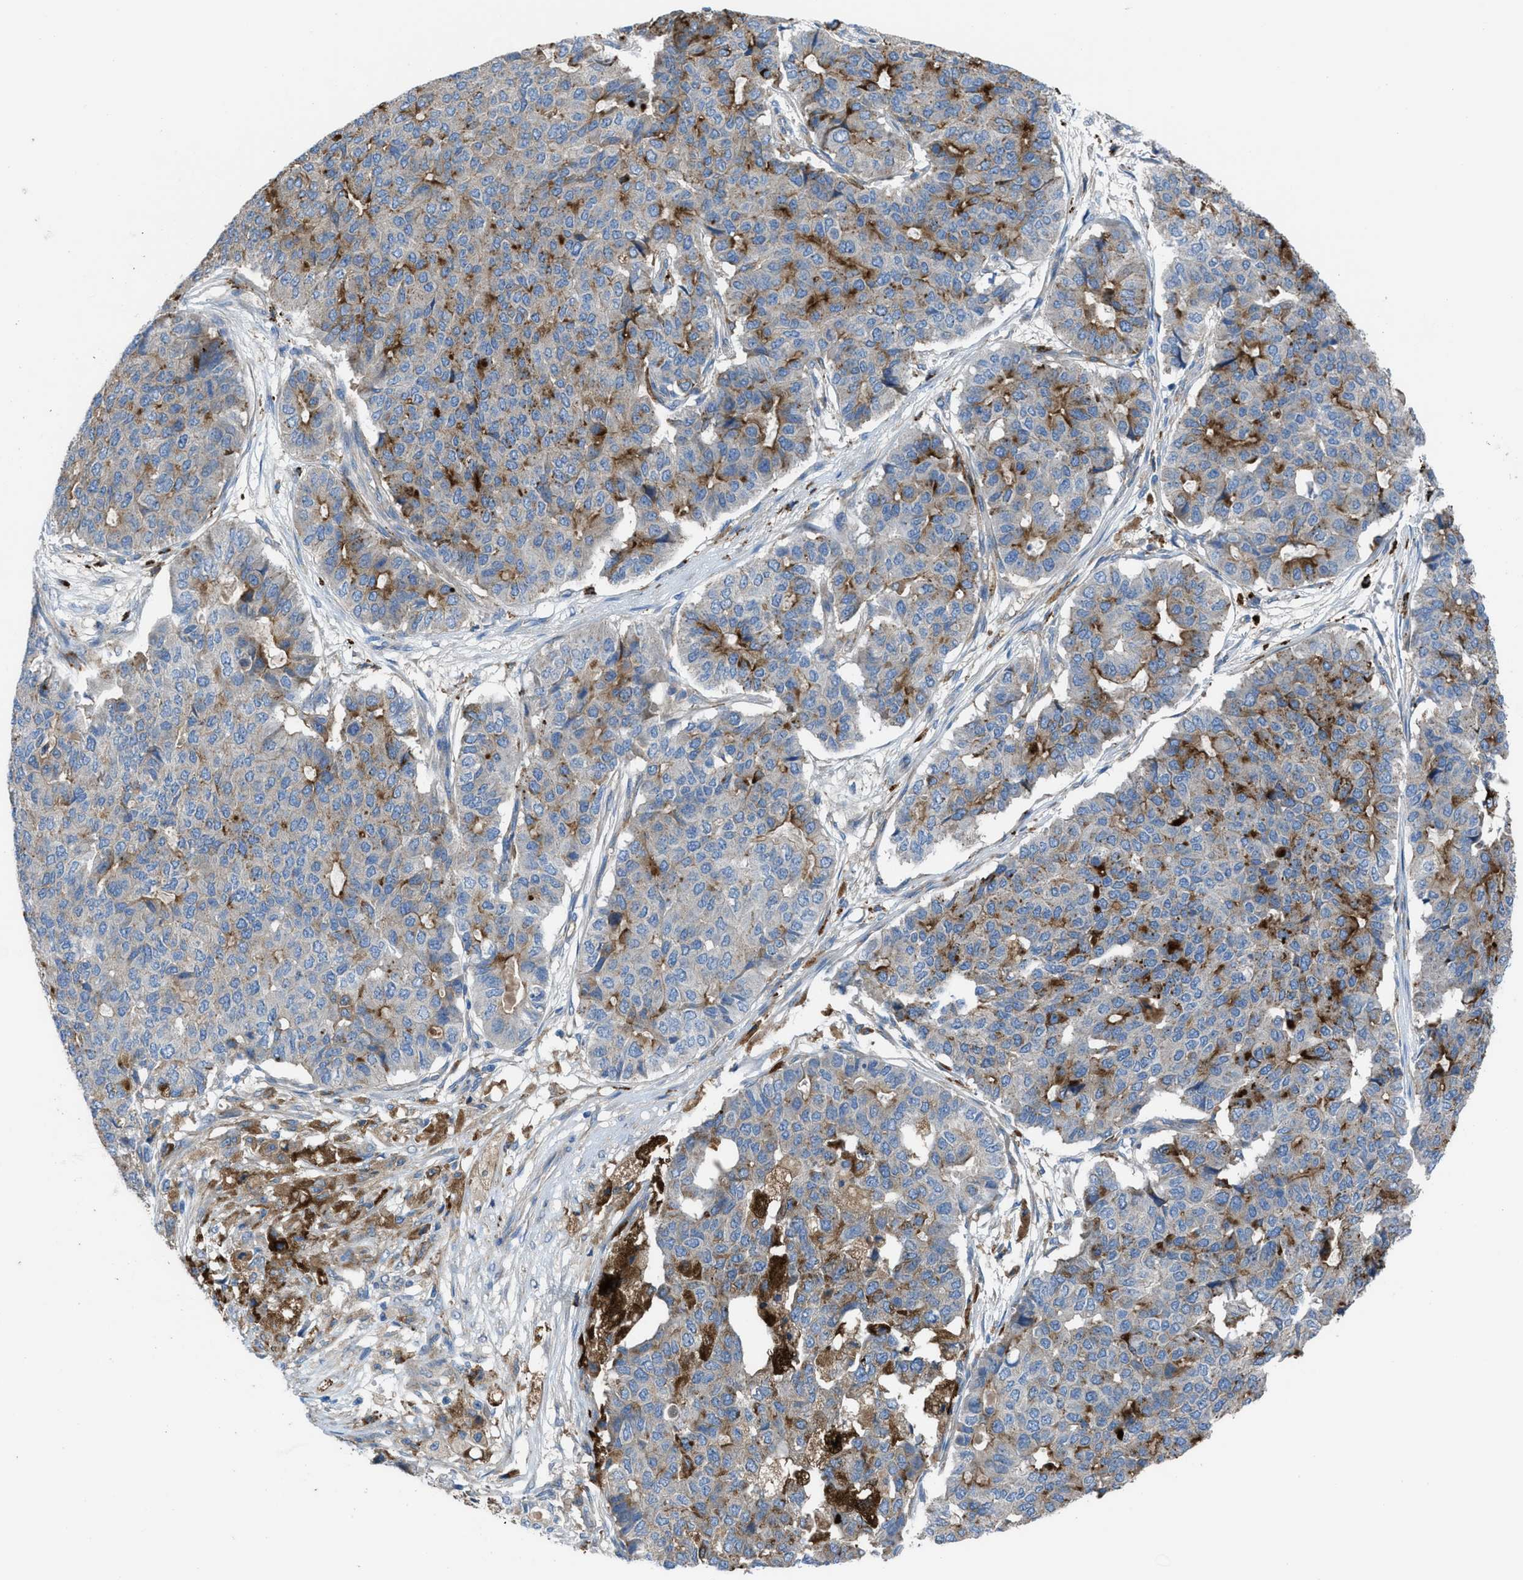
{"staining": {"intensity": "moderate", "quantity": "25%-75%", "location": "cytoplasmic/membranous"}, "tissue": "pancreatic cancer", "cell_type": "Tumor cells", "image_type": "cancer", "snomed": [{"axis": "morphology", "description": "Adenocarcinoma, NOS"}, {"axis": "topography", "description": "Pancreas"}], "caption": "The immunohistochemical stain highlights moderate cytoplasmic/membranous positivity in tumor cells of pancreatic adenocarcinoma tissue.", "gene": "EGFR", "patient": {"sex": "male", "age": 50}}